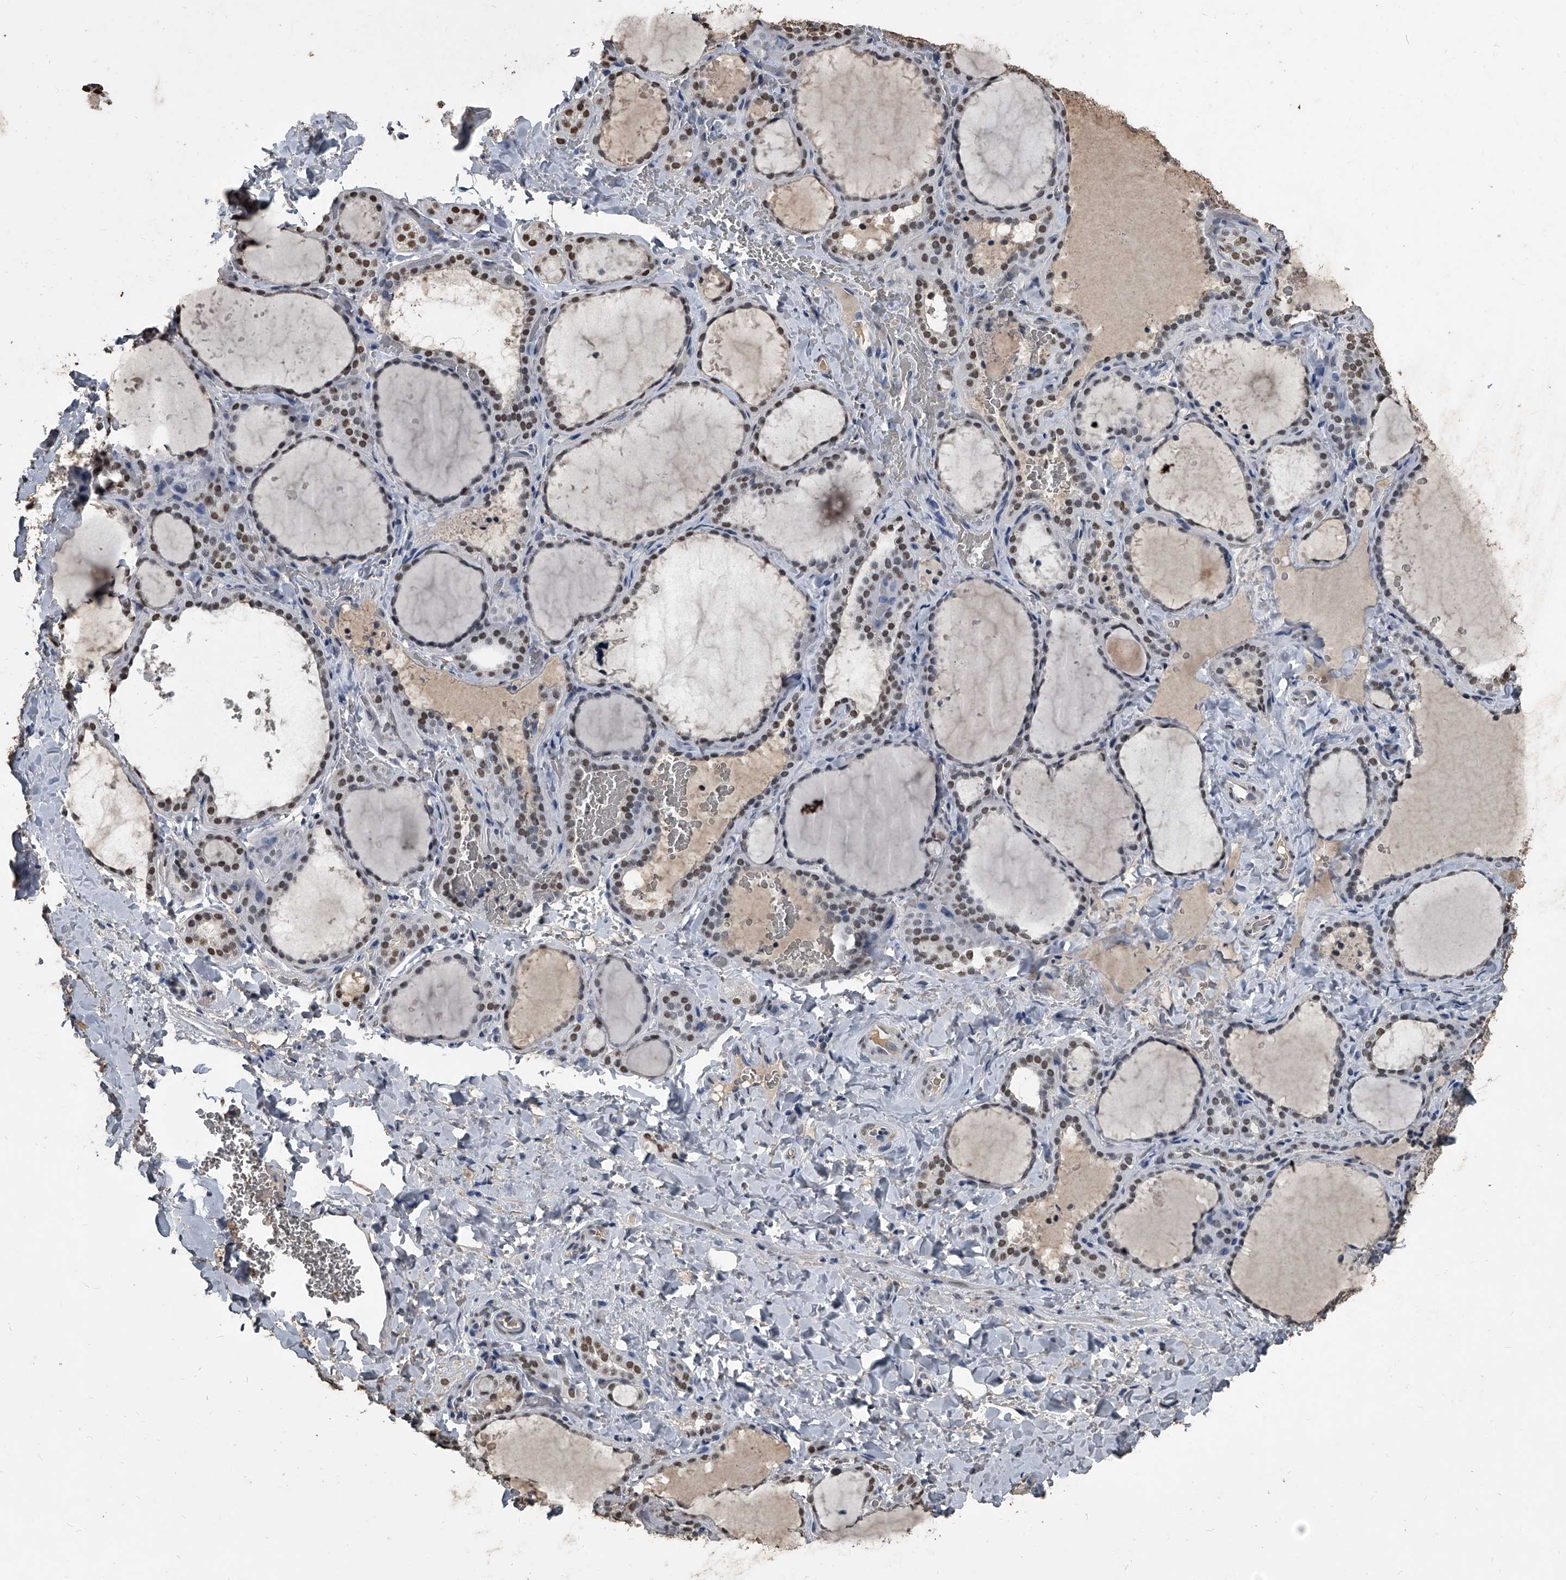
{"staining": {"intensity": "moderate", "quantity": "25%-75%", "location": "nuclear"}, "tissue": "thyroid gland", "cell_type": "Glandular cells", "image_type": "normal", "snomed": [{"axis": "morphology", "description": "Normal tissue, NOS"}, {"axis": "topography", "description": "Thyroid gland"}], "caption": "IHC staining of benign thyroid gland, which displays medium levels of moderate nuclear expression in approximately 25%-75% of glandular cells indicating moderate nuclear protein expression. The staining was performed using DAB (brown) for protein detection and nuclei were counterstained in hematoxylin (blue).", "gene": "MATR3", "patient": {"sex": "female", "age": 22}}